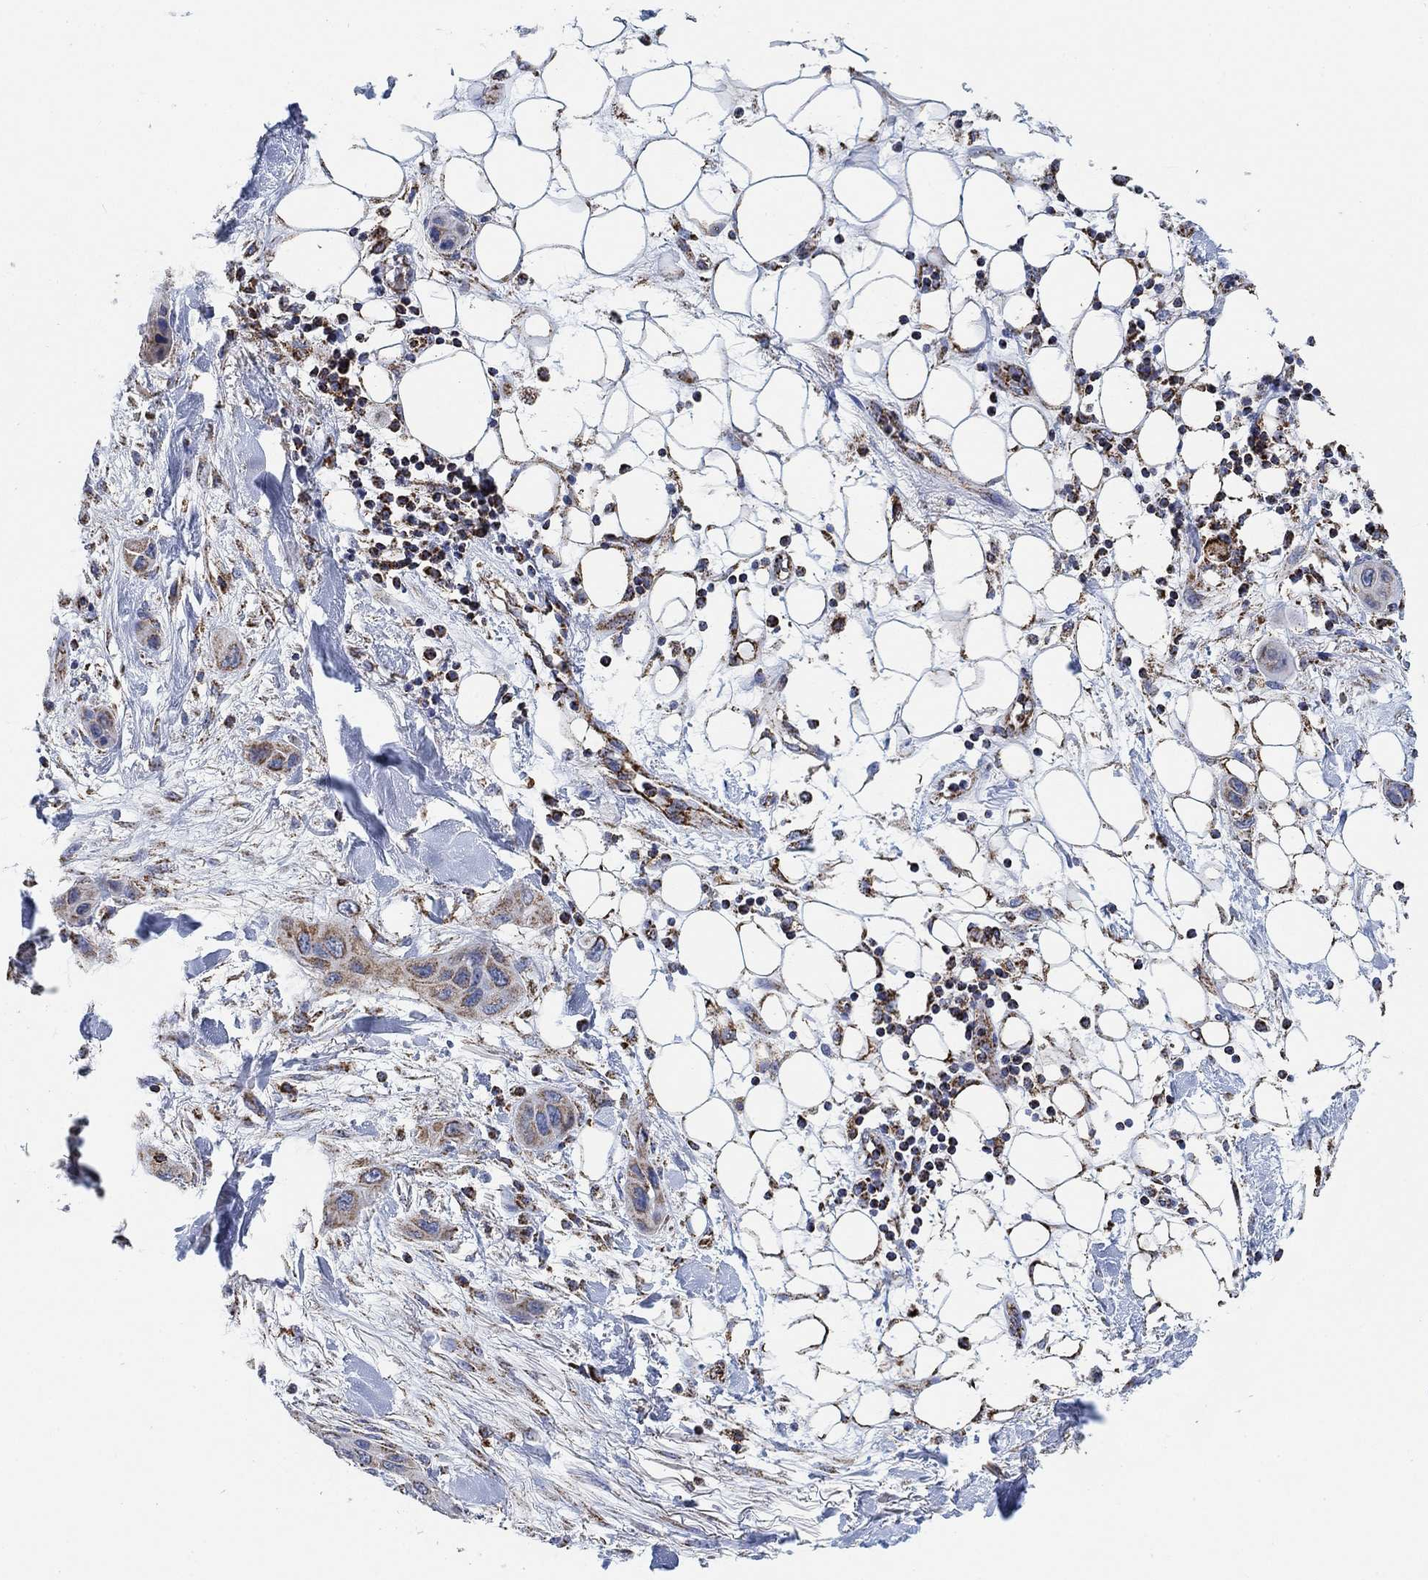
{"staining": {"intensity": "moderate", "quantity": "<25%", "location": "cytoplasmic/membranous"}, "tissue": "skin cancer", "cell_type": "Tumor cells", "image_type": "cancer", "snomed": [{"axis": "morphology", "description": "Squamous cell carcinoma, NOS"}, {"axis": "topography", "description": "Skin"}], "caption": "The micrograph reveals immunohistochemical staining of skin cancer (squamous cell carcinoma). There is moderate cytoplasmic/membranous expression is identified in approximately <25% of tumor cells. The staining was performed using DAB (3,3'-diaminobenzidine), with brown indicating positive protein expression. Nuclei are stained blue with hematoxylin.", "gene": "NDUFS3", "patient": {"sex": "male", "age": 79}}